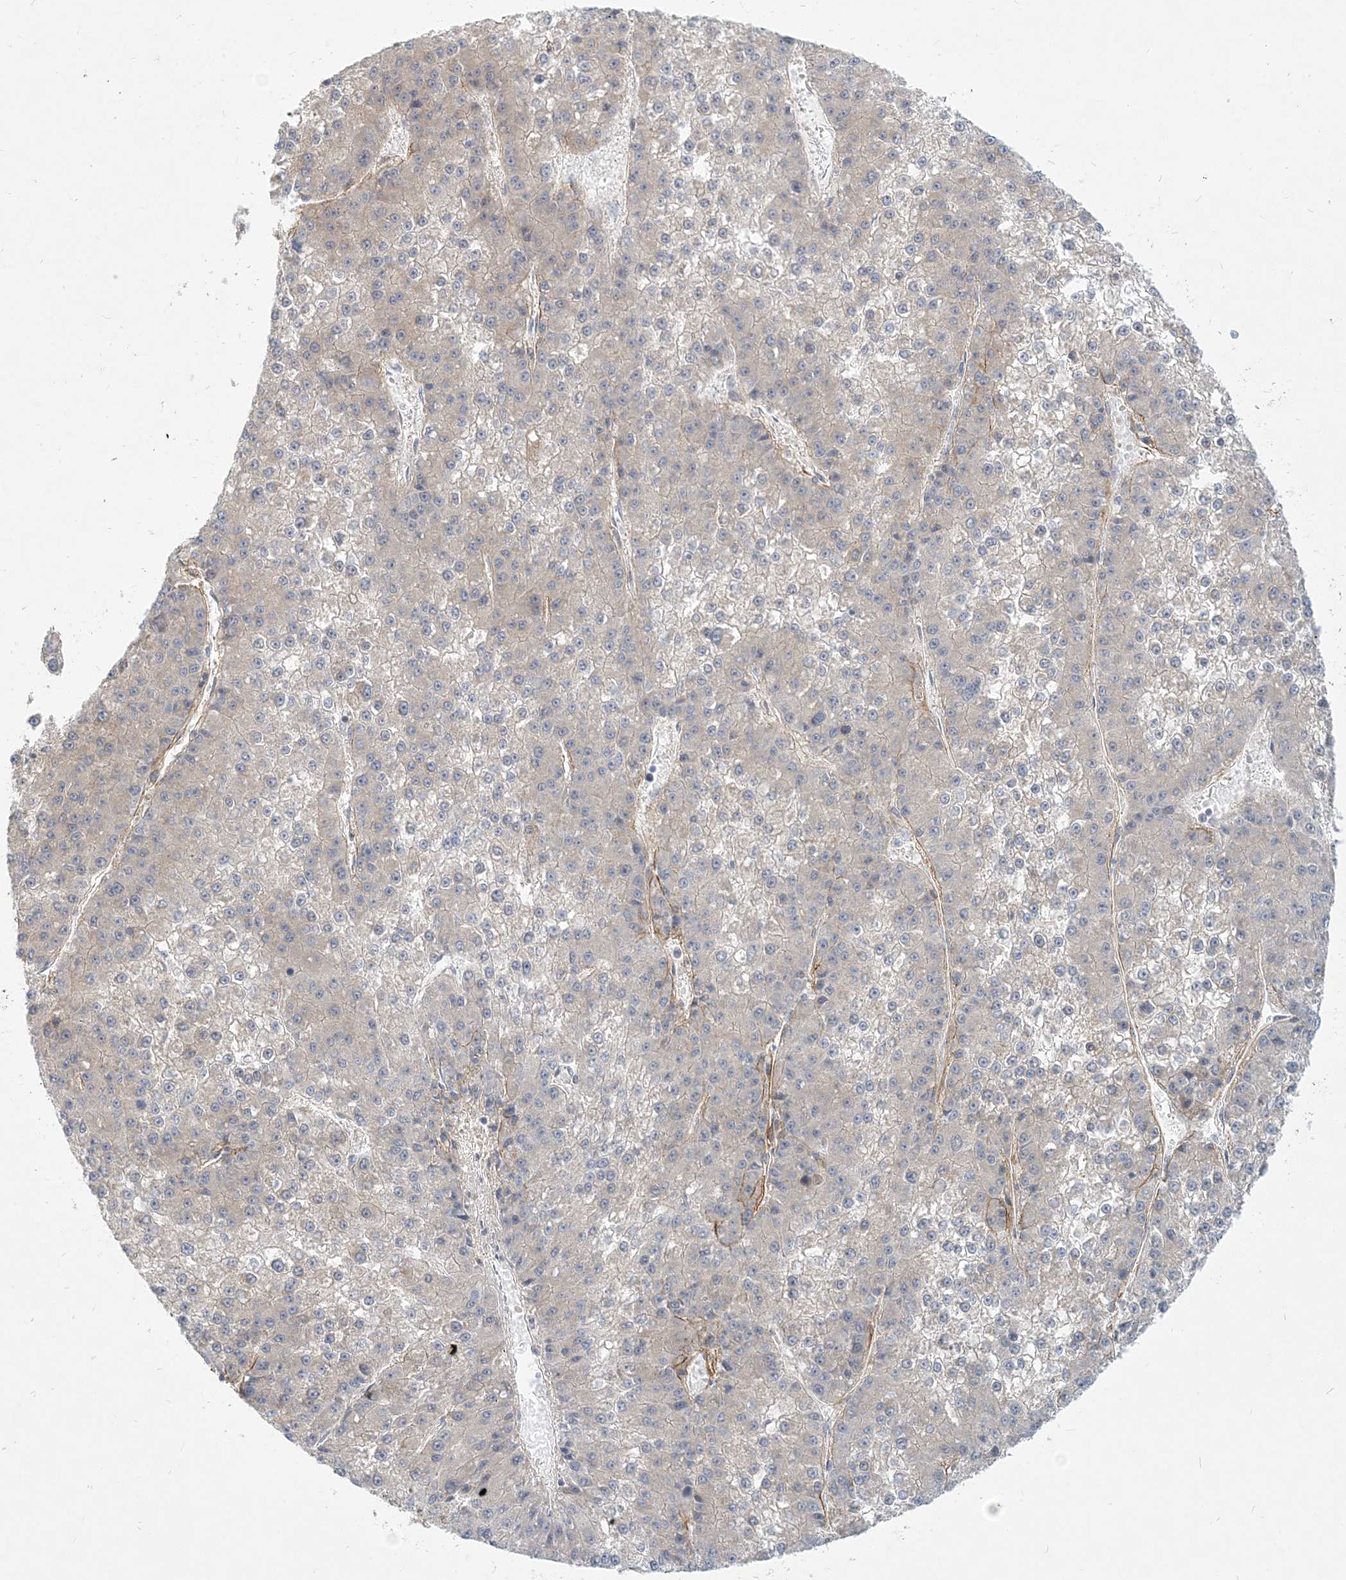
{"staining": {"intensity": "negative", "quantity": "none", "location": "none"}, "tissue": "liver cancer", "cell_type": "Tumor cells", "image_type": "cancer", "snomed": [{"axis": "morphology", "description": "Carcinoma, Hepatocellular, NOS"}, {"axis": "topography", "description": "Liver"}], "caption": "Human liver cancer (hepatocellular carcinoma) stained for a protein using immunohistochemistry reveals no staining in tumor cells.", "gene": "GMPPA", "patient": {"sex": "female", "age": 73}}